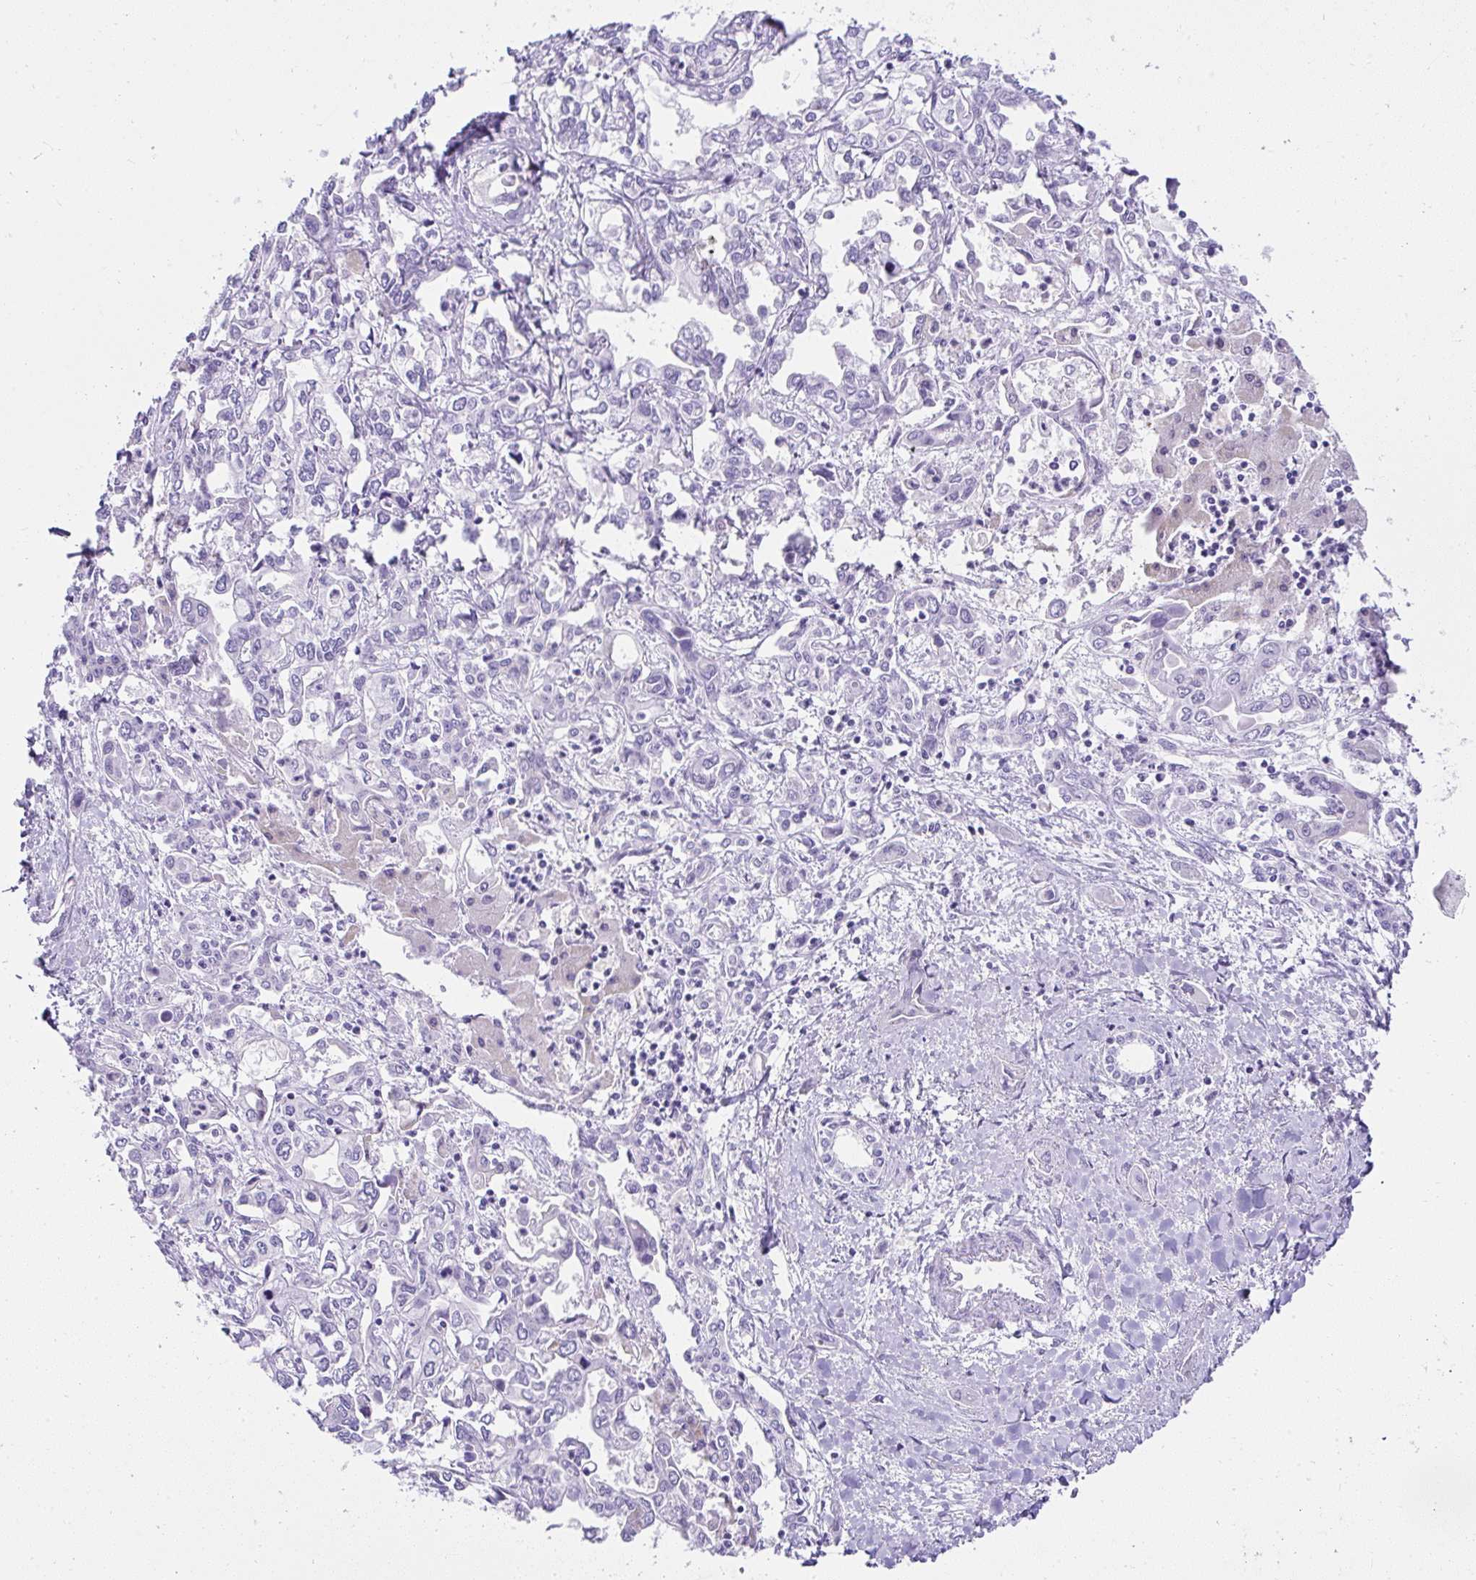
{"staining": {"intensity": "negative", "quantity": "none", "location": "none"}, "tissue": "liver cancer", "cell_type": "Tumor cells", "image_type": "cancer", "snomed": [{"axis": "morphology", "description": "Cholangiocarcinoma"}, {"axis": "topography", "description": "Liver"}], "caption": "The photomicrograph exhibits no staining of tumor cells in cholangiocarcinoma (liver). (DAB immunohistochemistry (IHC) with hematoxylin counter stain).", "gene": "RNF183", "patient": {"sex": "female", "age": 64}}